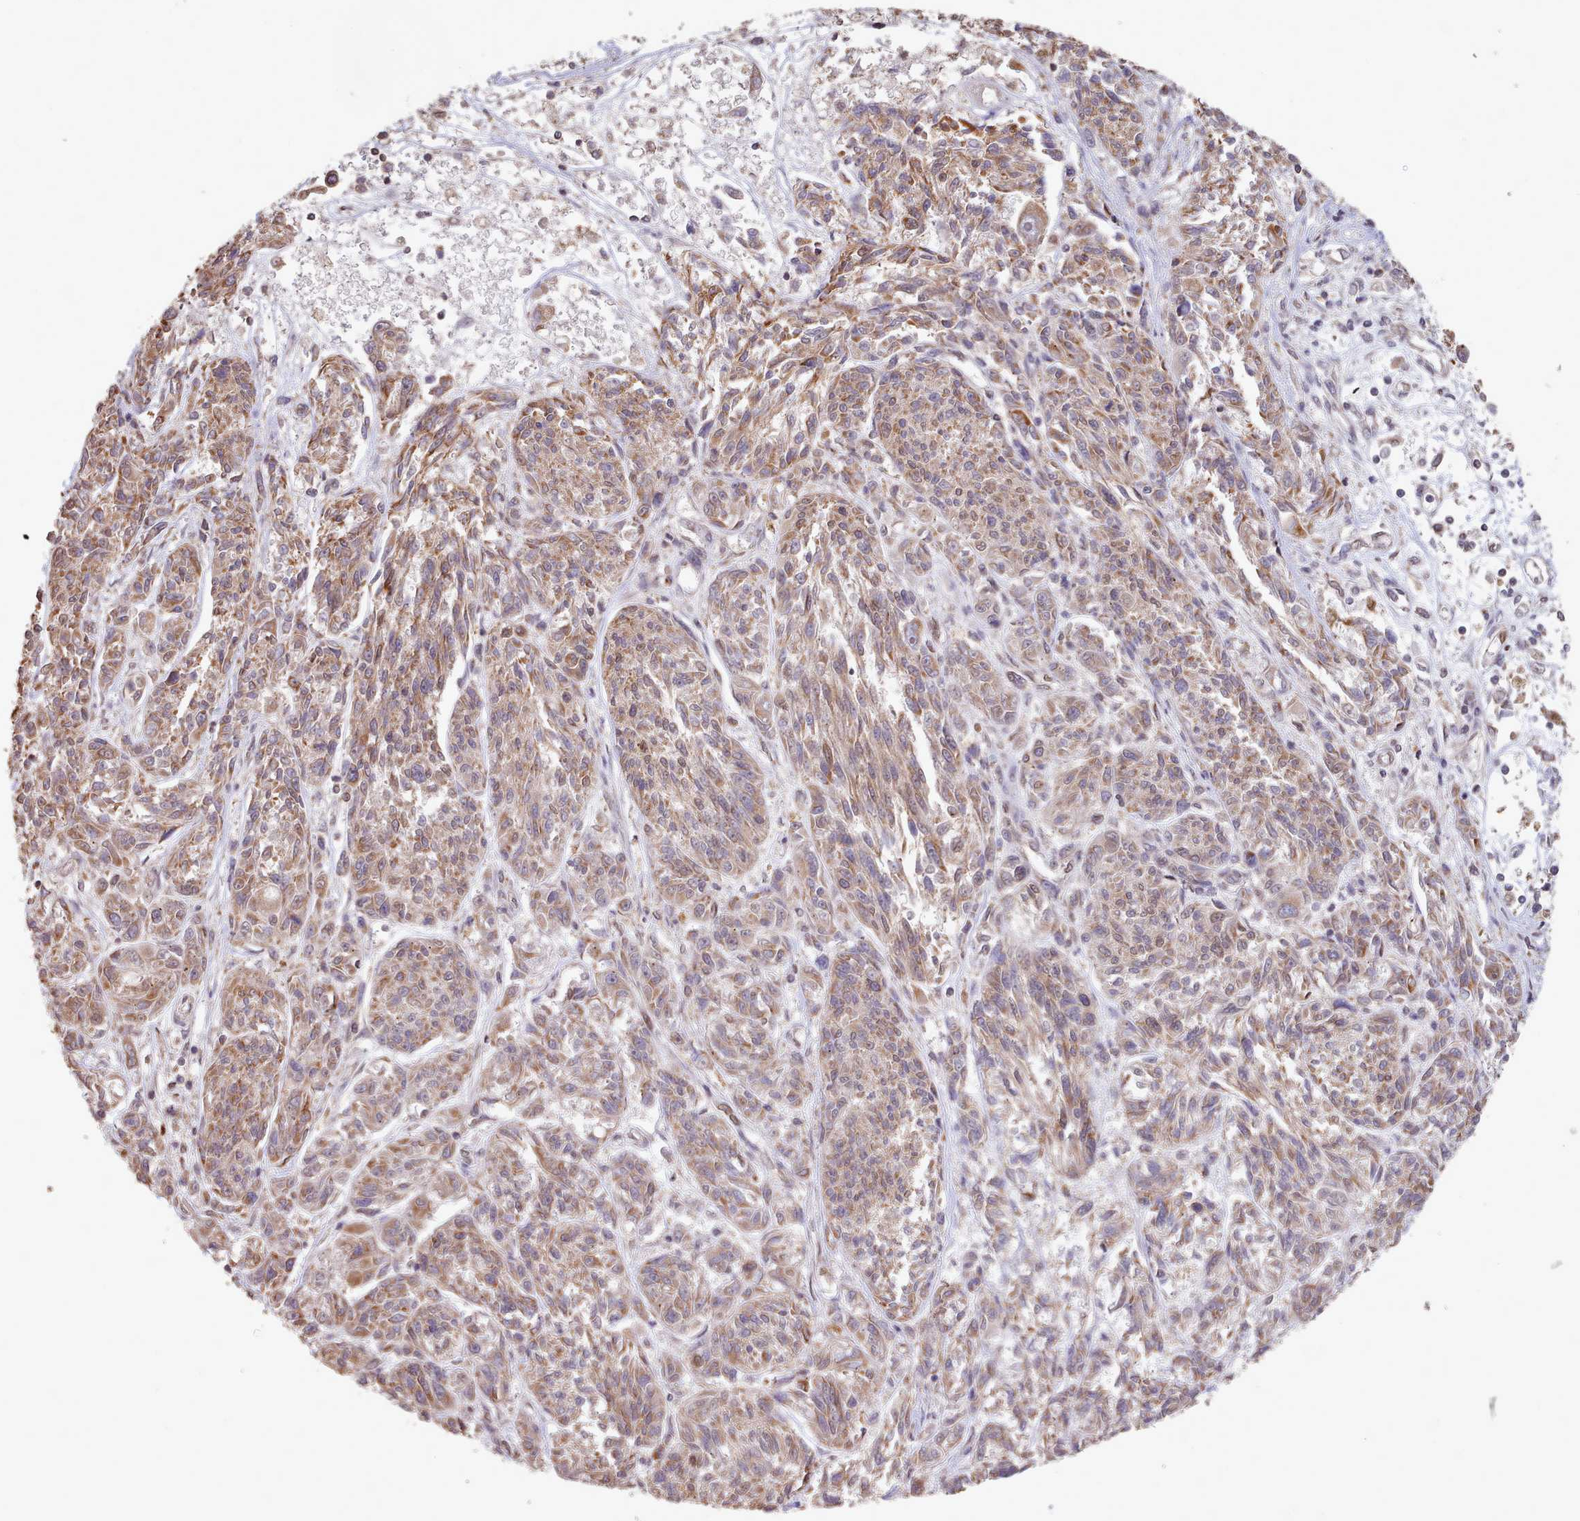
{"staining": {"intensity": "moderate", "quantity": ">75%", "location": "cytoplasmic/membranous,nuclear"}, "tissue": "melanoma", "cell_type": "Tumor cells", "image_type": "cancer", "snomed": [{"axis": "morphology", "description": "Malignant melanoma, NOS"}, {"axis": "topography", "description": "Skin"}], "caption": "Malignant melanoma stained with DAB (3,3'-diaminobenzidine) immunohistochemistry (IHC) demonstrates medium levels of moderate cytoplasmic/membranous and nuclear staining in approximately >75% of tumor cells. The protein is stained brown, and the nuclei are stained in blue (DAB (3,3'-diaminobenzidine) IHC with brightfield microscopy, high magnification).", "gene": "TOR1AIP1", "patient": {"sex": "male", "age": 53}}